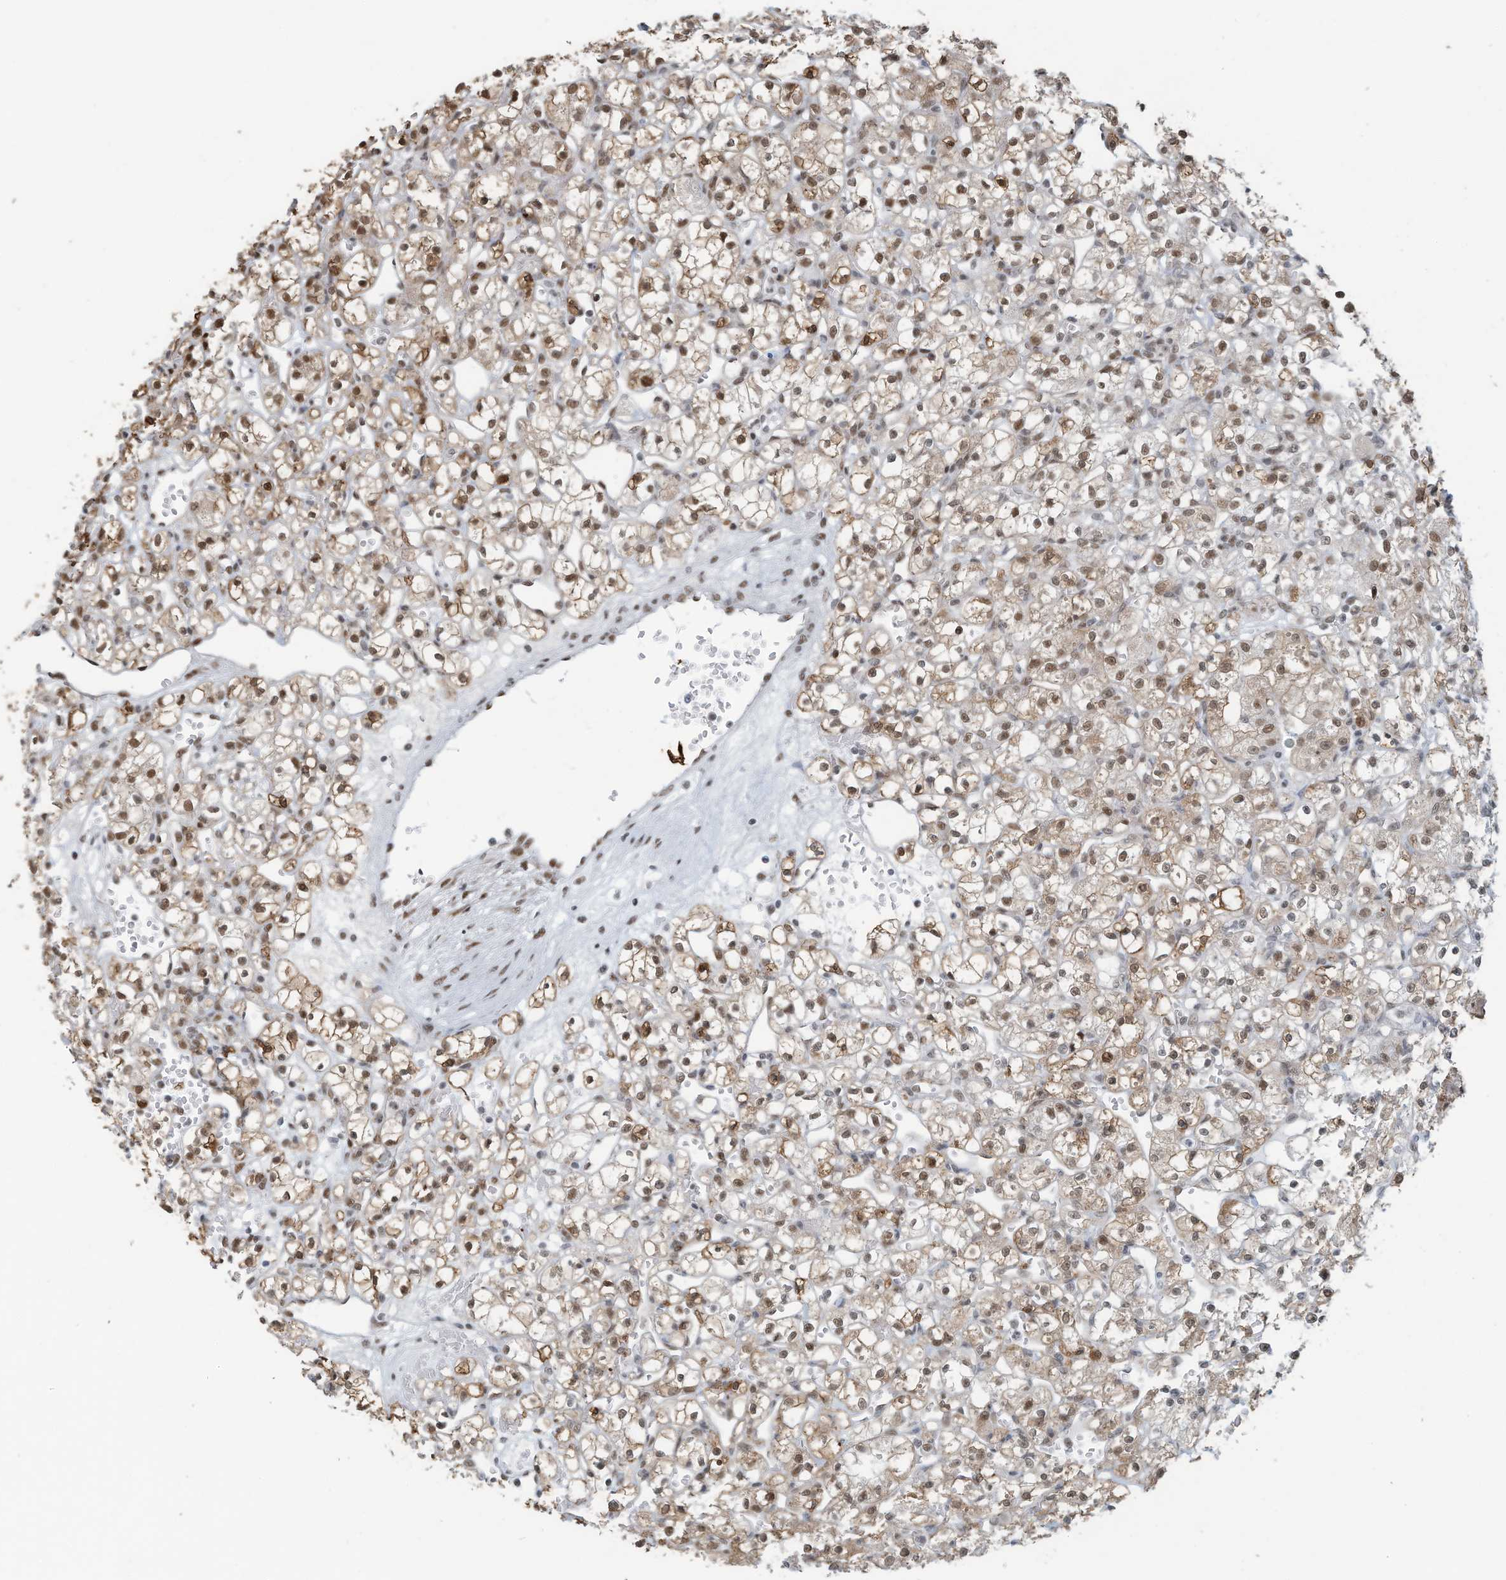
{"staining": {"intensity": "moderate", "quantity": ">75%", "location": "nuclear"}, "tissue": "renal cancer", "cell_type": "Tumor cells", "image_type": "cancer", "snomed": [{"axis": "morphology", "description": "Adenocarcinoma, NOS"}, {"axis": "topography", "description": "Kidney"}], "caption": "Renal adenocarcinoma stained for a protein (brown) shows moderate nuclear positive positivity in approximately >75% of tumor cells.", "gene": "SARNP", "patient": {"sex": "female", "age": 59}}